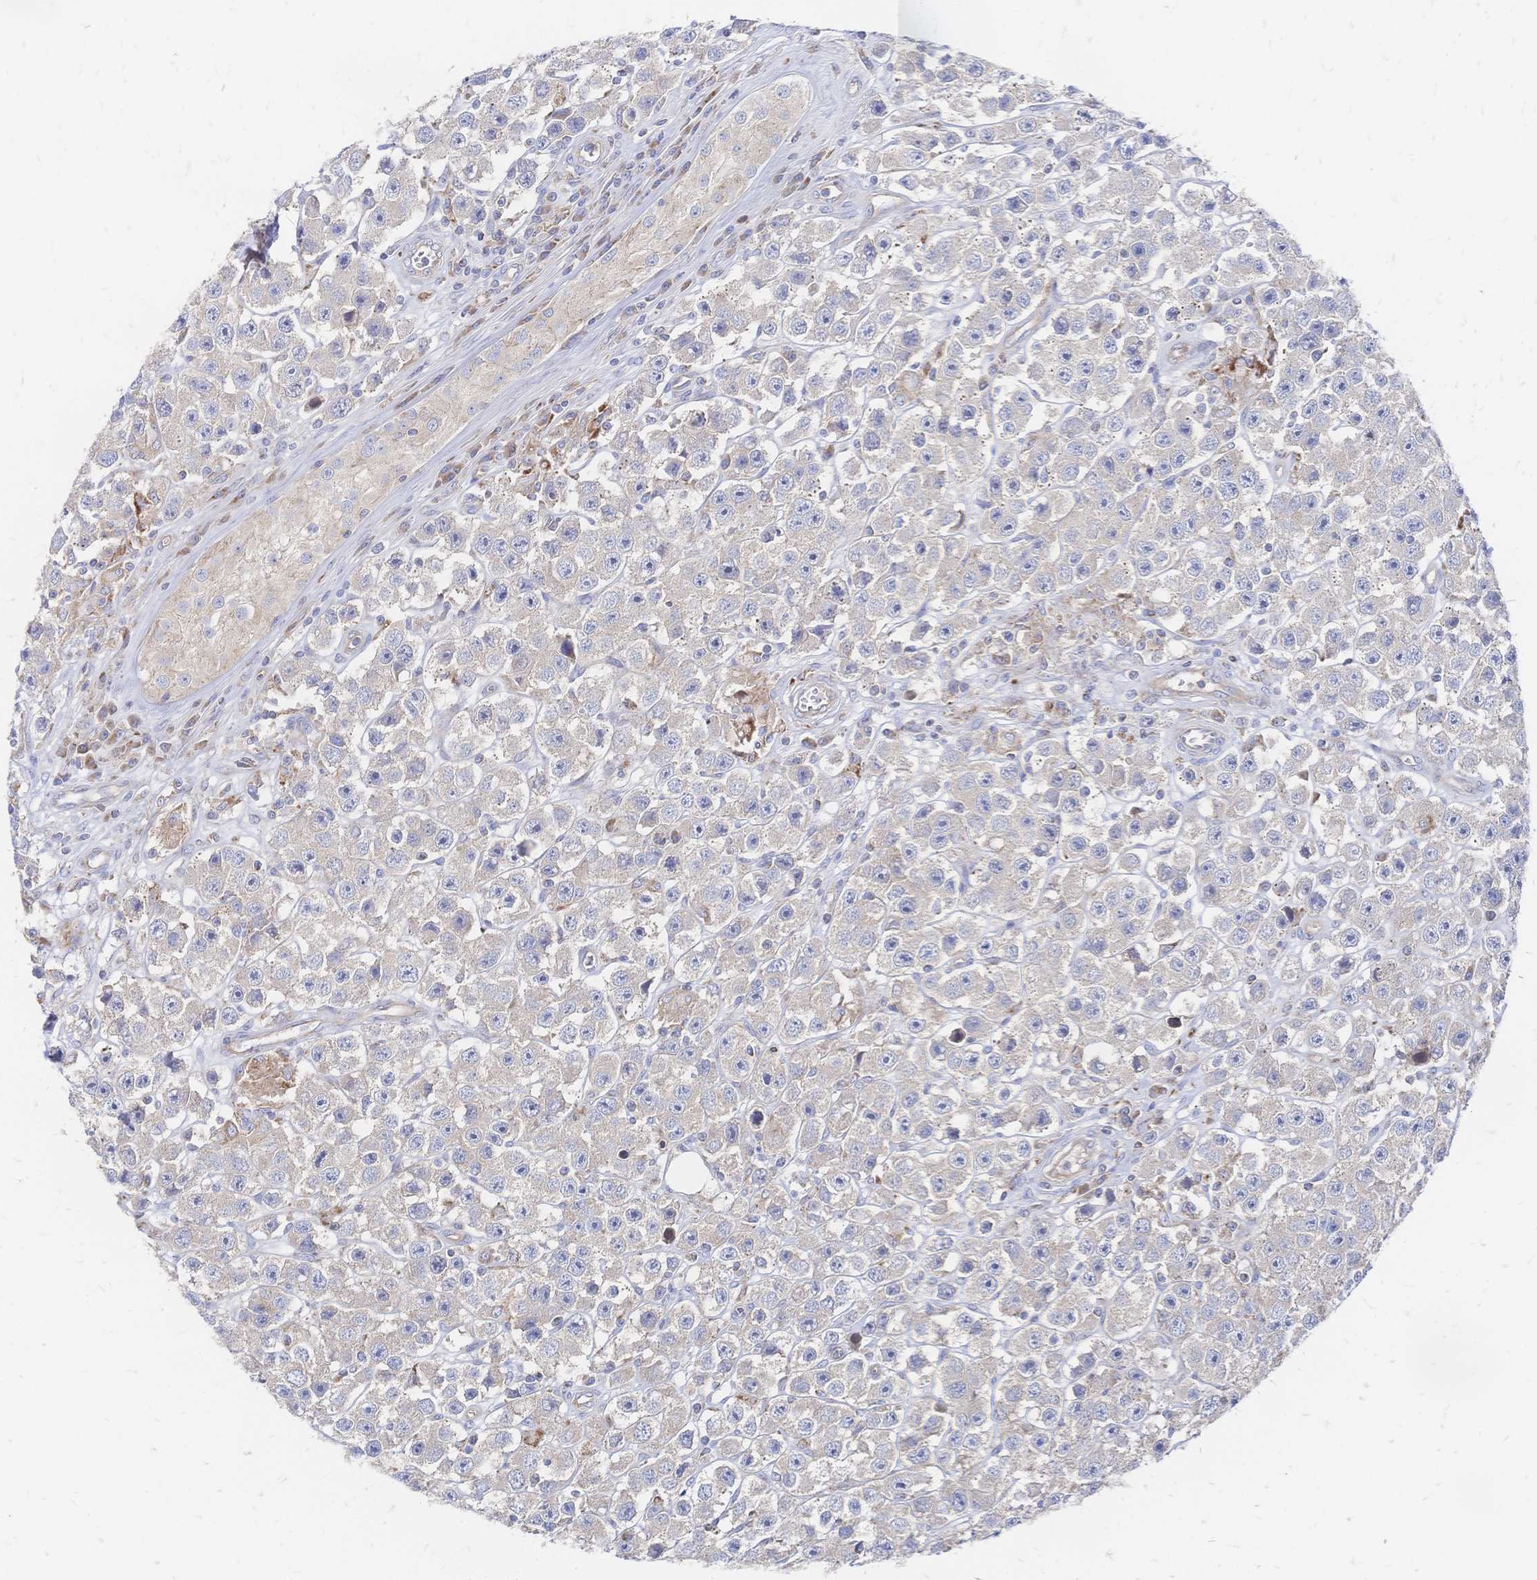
{"staining": {"intensity": "negative", "quantity": "none", "location": "none"}, "tissue": "testis cancer", "cell_type": "Tumor cells", "image_type": "cancer", "snomed": [{"axis": "morphology", "description": "Seminoma, NOS"}, {"axis": "topography", "description": "Testis"}], "caption": "This is a histopathology image of immunohistochemistry (IHC) staining of testis cancer (seminoma), which shows no expression in tumor cells.", "gene": "SORBS1", "patient": {"sex": "male", "age": 45}}